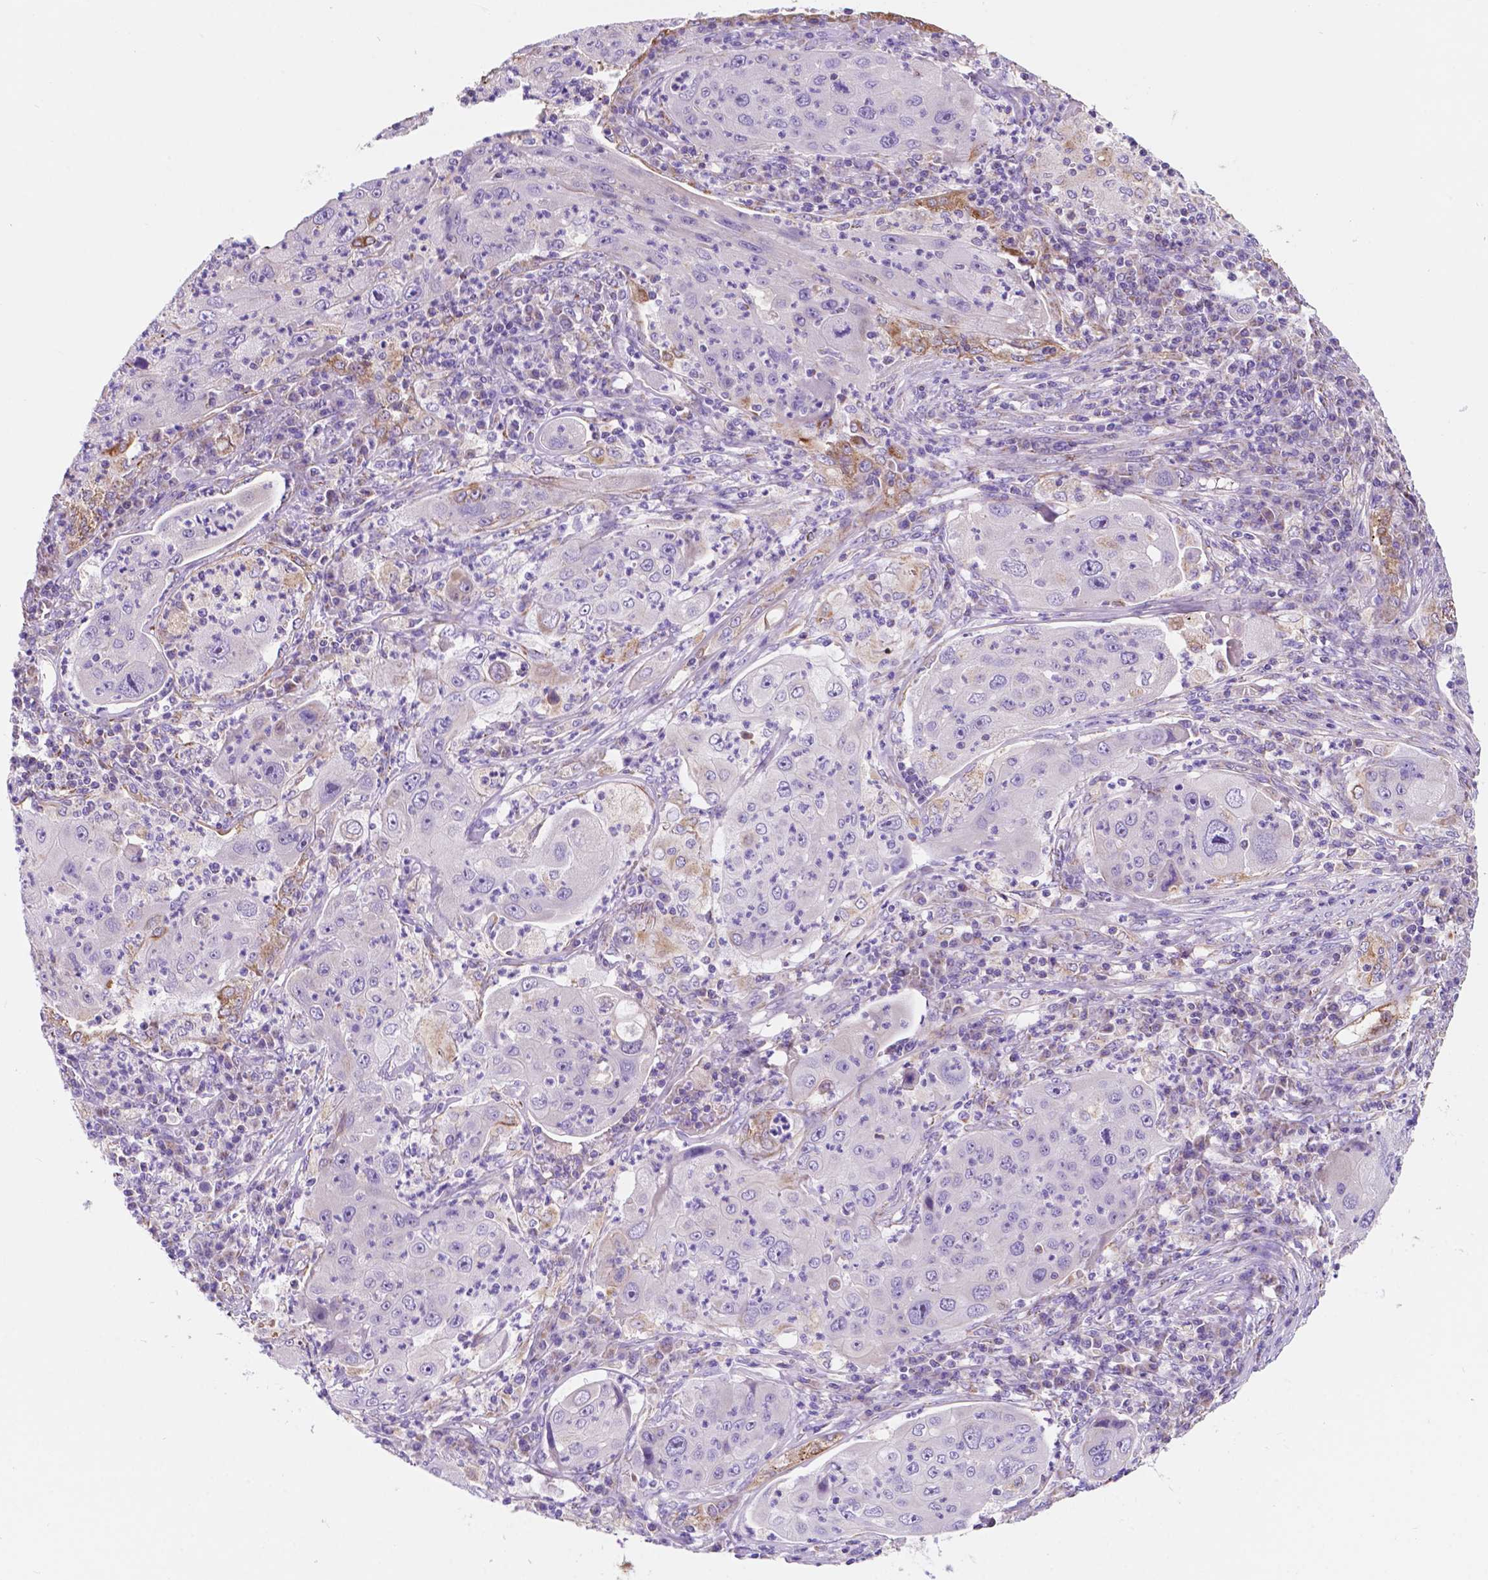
{"staining": {"intensity": "negative", "quantity": "none", "location": "none"}, "tissue": "lung cancer", "cell_type": "Tumor cells", "image_type": "cancer", "snomed": [{"axis": "morphology", "description": "Squamous cell carcinoma, NOS"}, {"axis": "topography", "description": "Lung"}], "caption": "DAB (3,3'-diaminobenzidine) immunohistochemical staining of lung squamous cell carcinoma shows no significant staining in tumor cells. (Immunohistochemistry, brightfield microscopy, high magnification).", "gene": "TRPV5", "patient": {"sex": "female", "age": 59}}